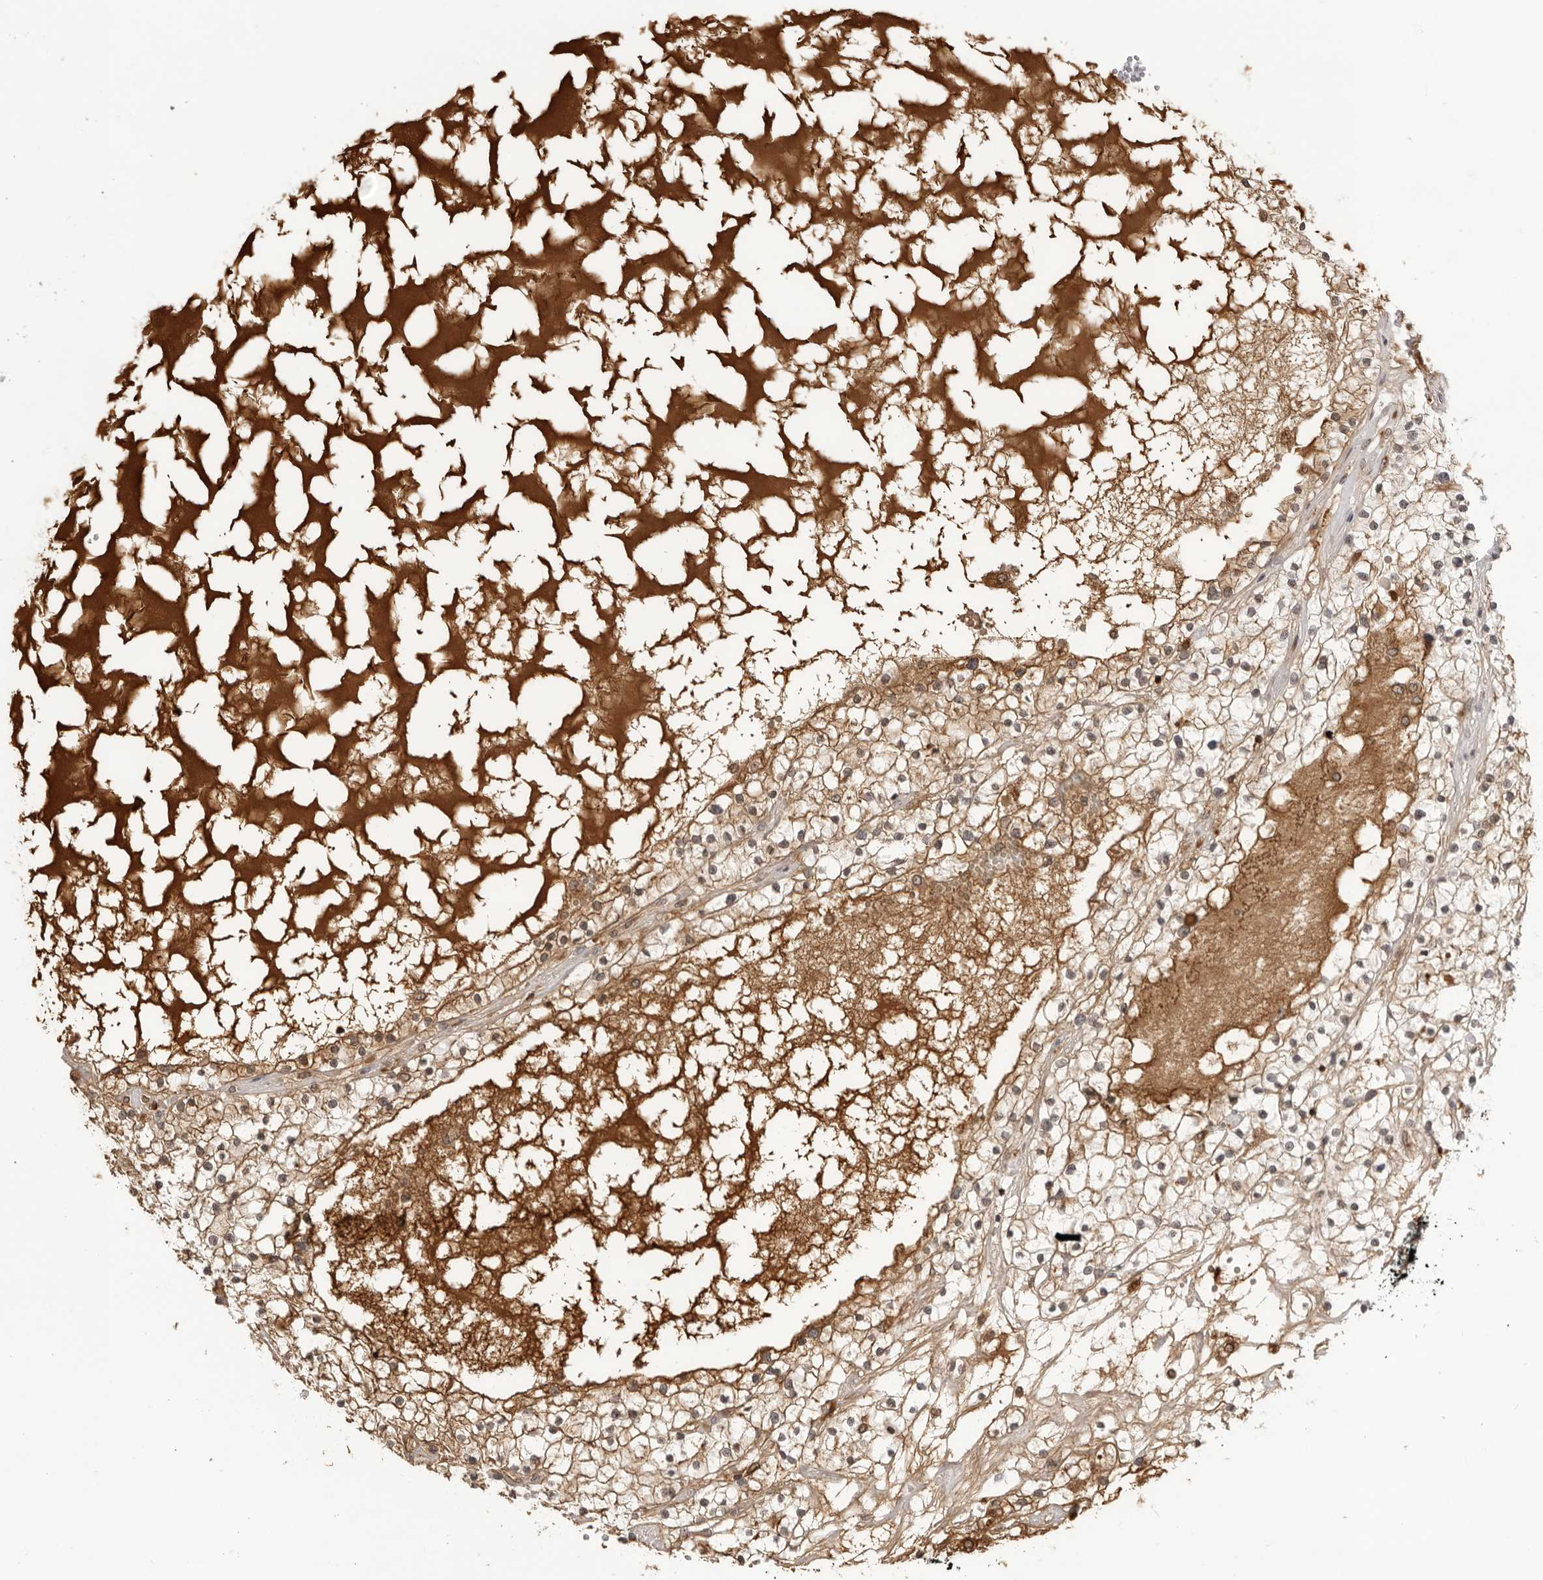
{"staining": {"intensity": "weak", "quantity": "25%-75%", "location": "cytoplasmic/membranous"}, "tissue": "renal cancer", "cell_type": "Tumor cells", "image_type": "cancer", "snomed": [{"axis": "morphology", "description": "Normal tissue, NOS"}, {"axis": "morphology", "description": "Adenocarcinoma, NOS"}, {"axis": "topography", "description": "Kidney"}], "caption": "Weak cytoplasmic/membranous protein staining is appreciated in approximately 25%-75% of tumor cells in adenocarcinoma (renal). (DAB (3,3'-diaminobenzidine) IHC, brown staining for protein, blue staining for nuclei).", "gene": "DYNLT5", "patient": {"sex": "male", "age": 68}}